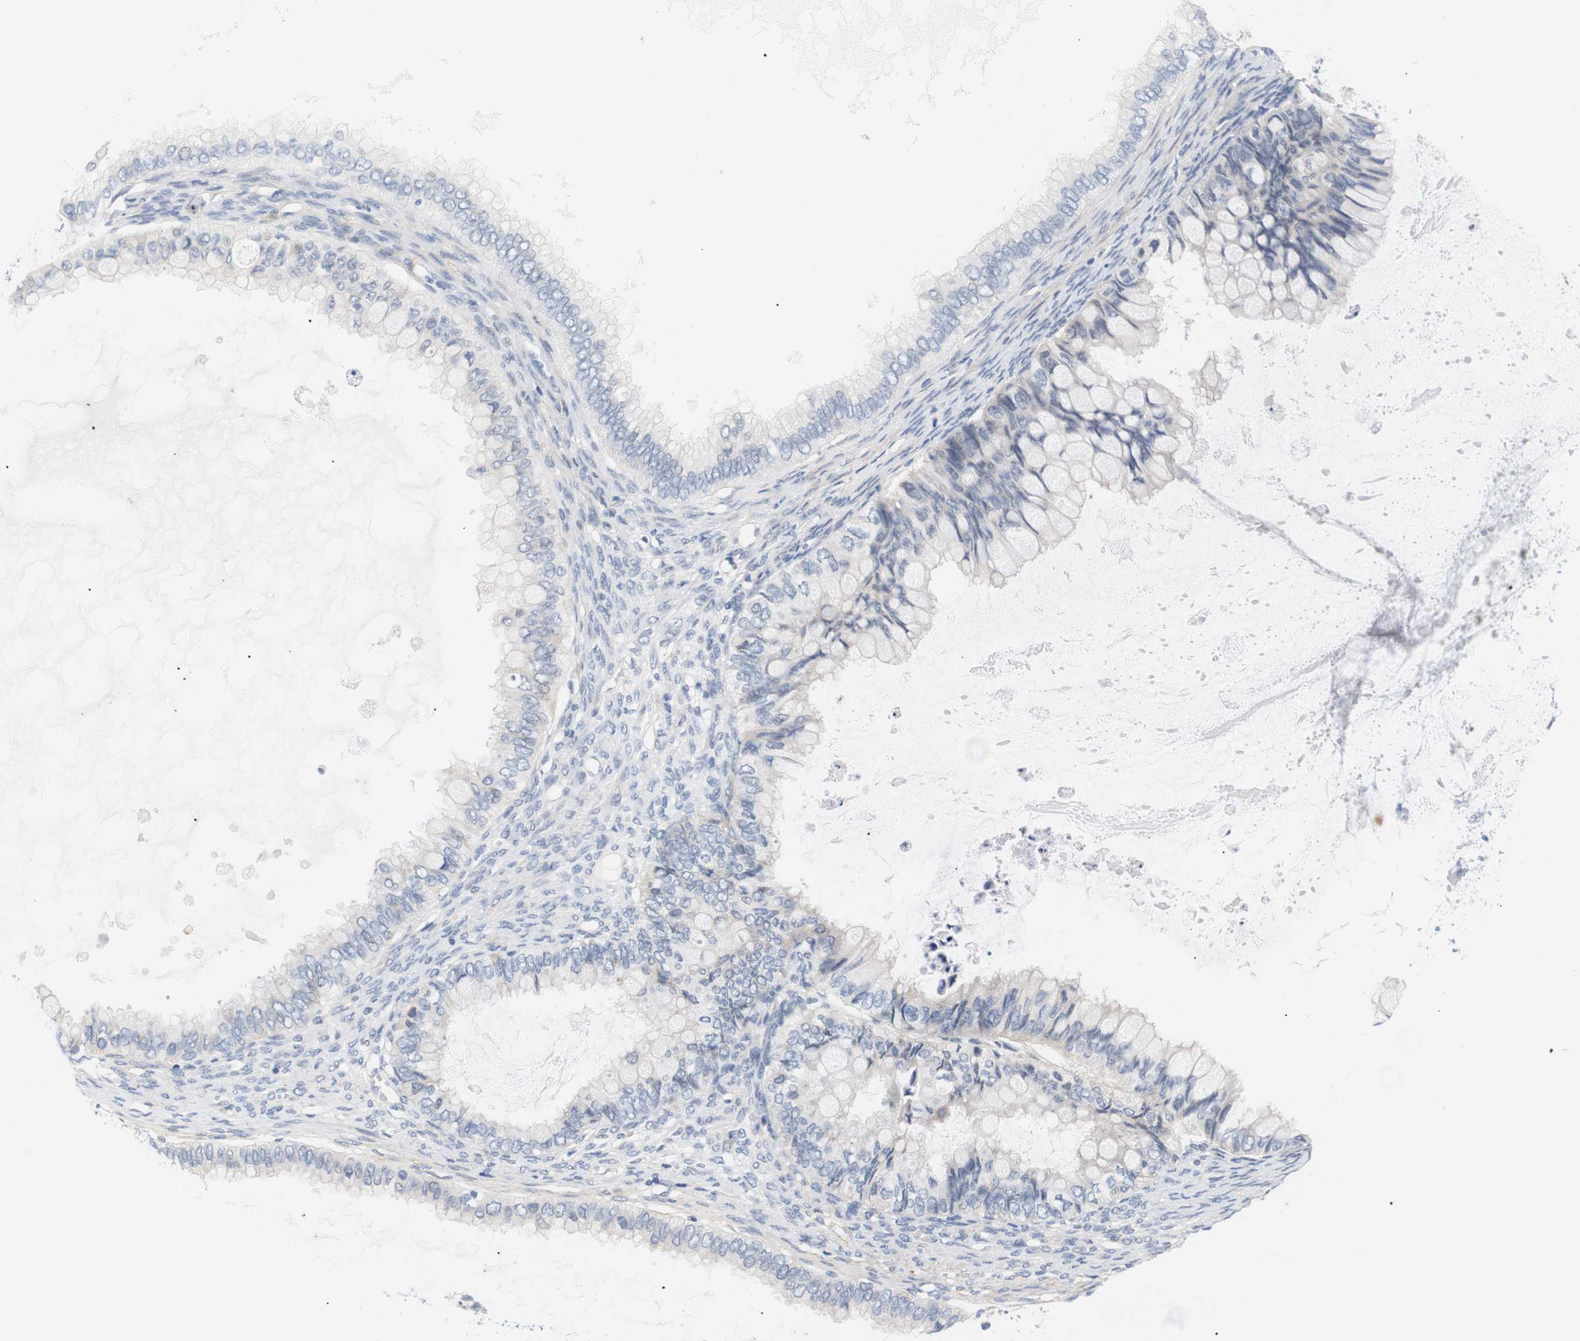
{"staining": {"intensity": "negative", "quantity": "none", "location": "none"}, "tissue": "ovarian cancer", "cell_type": "Tumor cells", "image_type": "cancer", "snomed": [{"axis": "morphology", "description": "Cystadenocarcinoma, mucinous, NOS"}, {"axis": "topography", "description": "Ovary"}], "caption": "Immunohistochemistry (IHC) image of ovarian cancer stained for a protein (brown), which demonstrates no positivity in tumor cells. (Stains: DAB (3,3'-diaminobenzidine) immunohistochemistry with hematoxylin counter stain, Microscopy: brightfield microscopy at high magnification).", "gene": "STMN3", "patient": {"sex": "female", "age": 80}}